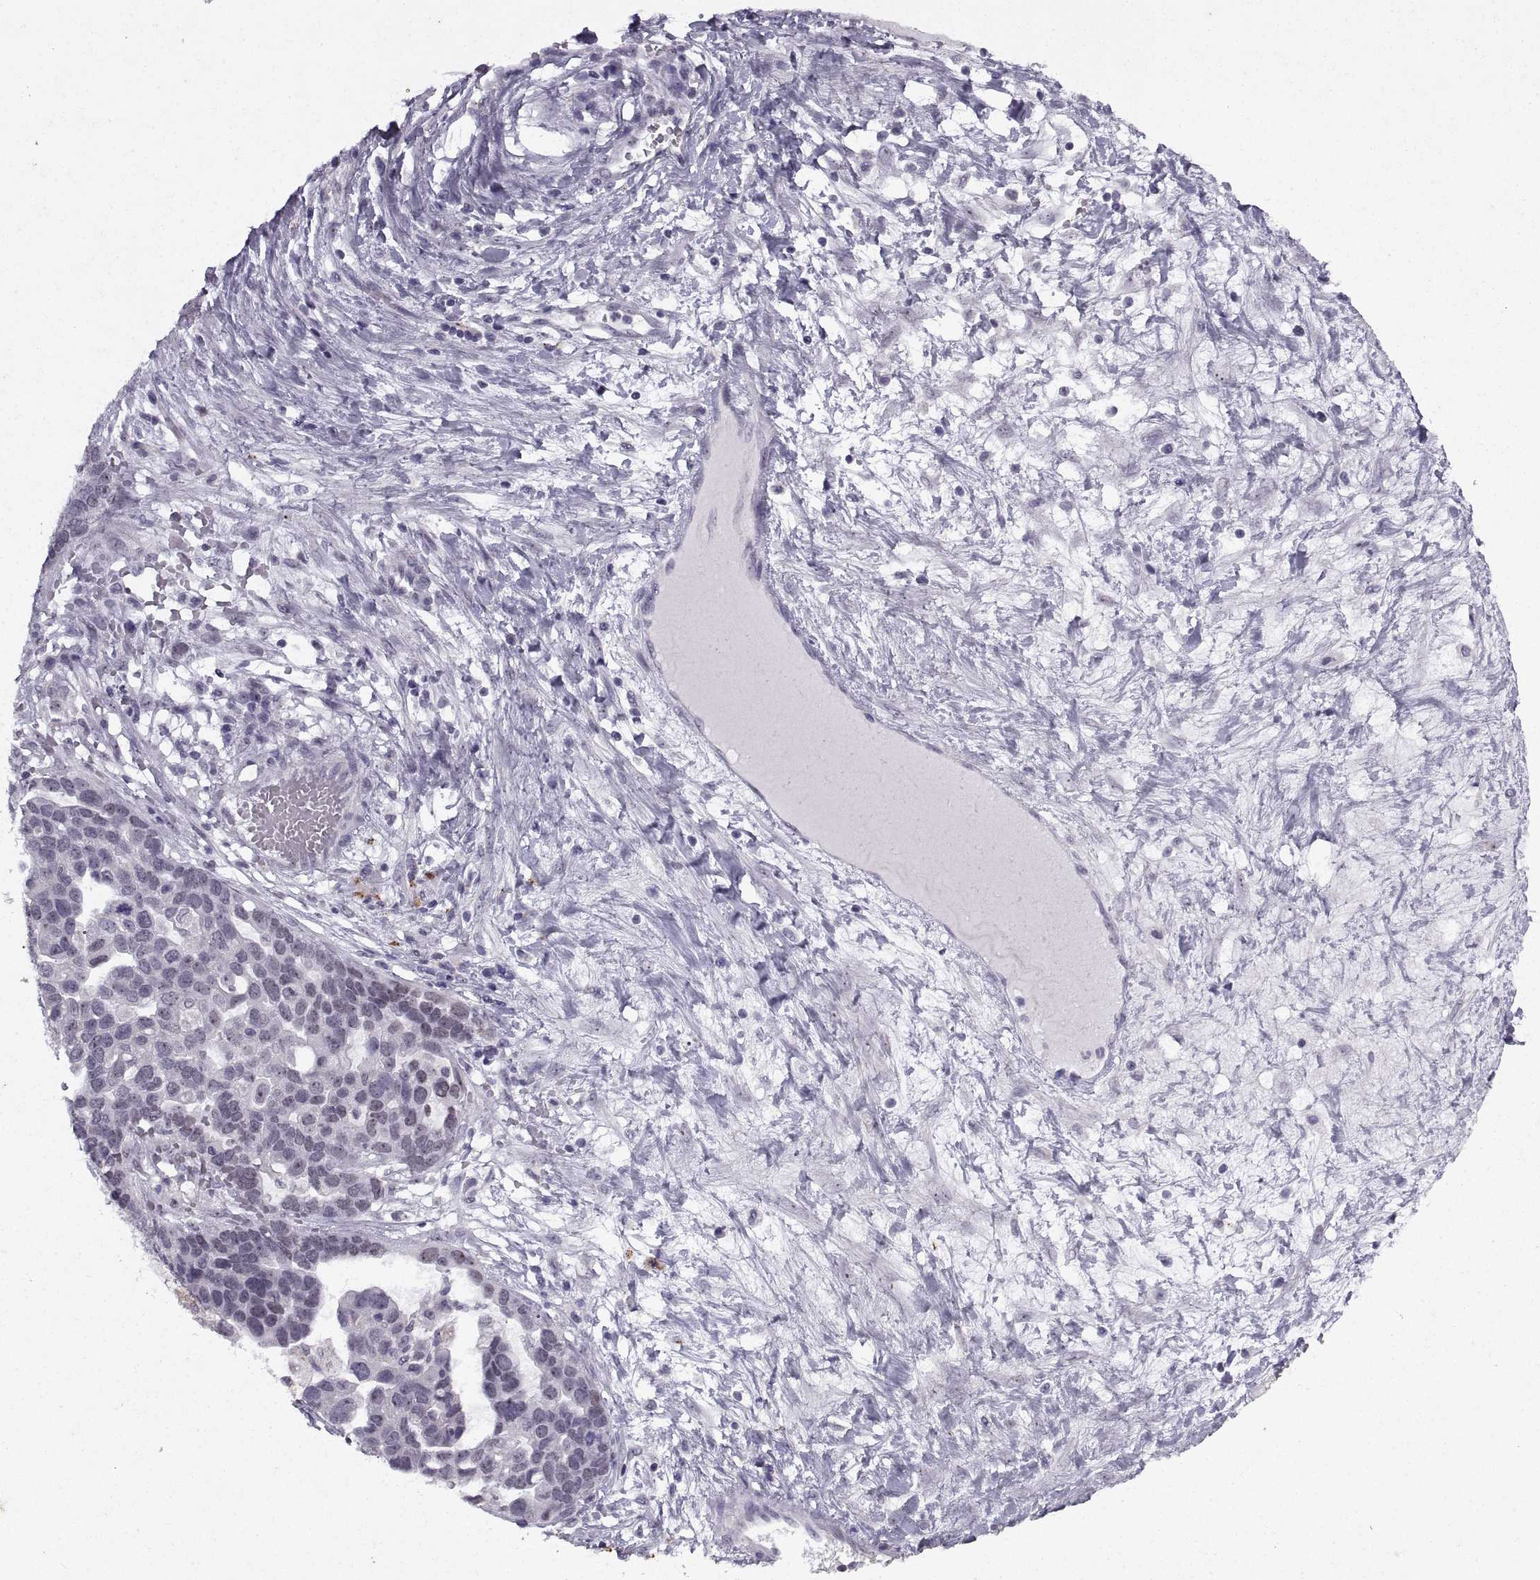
{"staining": {"intensity": "negative", "quantity": "none", "location": "none"}, "tissue": "ovarian cancer", "cell_type": "Tumor cells", "image_type": "cancer", "snomed": [{"axis": "morphology", "description": "Cystadenocarcinoma, serous, NOS"}, {"axis": "topography", "description": "Ovary"}], "caption": "Tumor cells show no significant positivity in ovarian cancer (serous cystadenocarcinoma). The staining is performed using DAB brown chromogen with nuclei counter-stained in using hematoxylin.", "gene": "SINHCAF", "patient": {"sex": "female", "age": 54}}